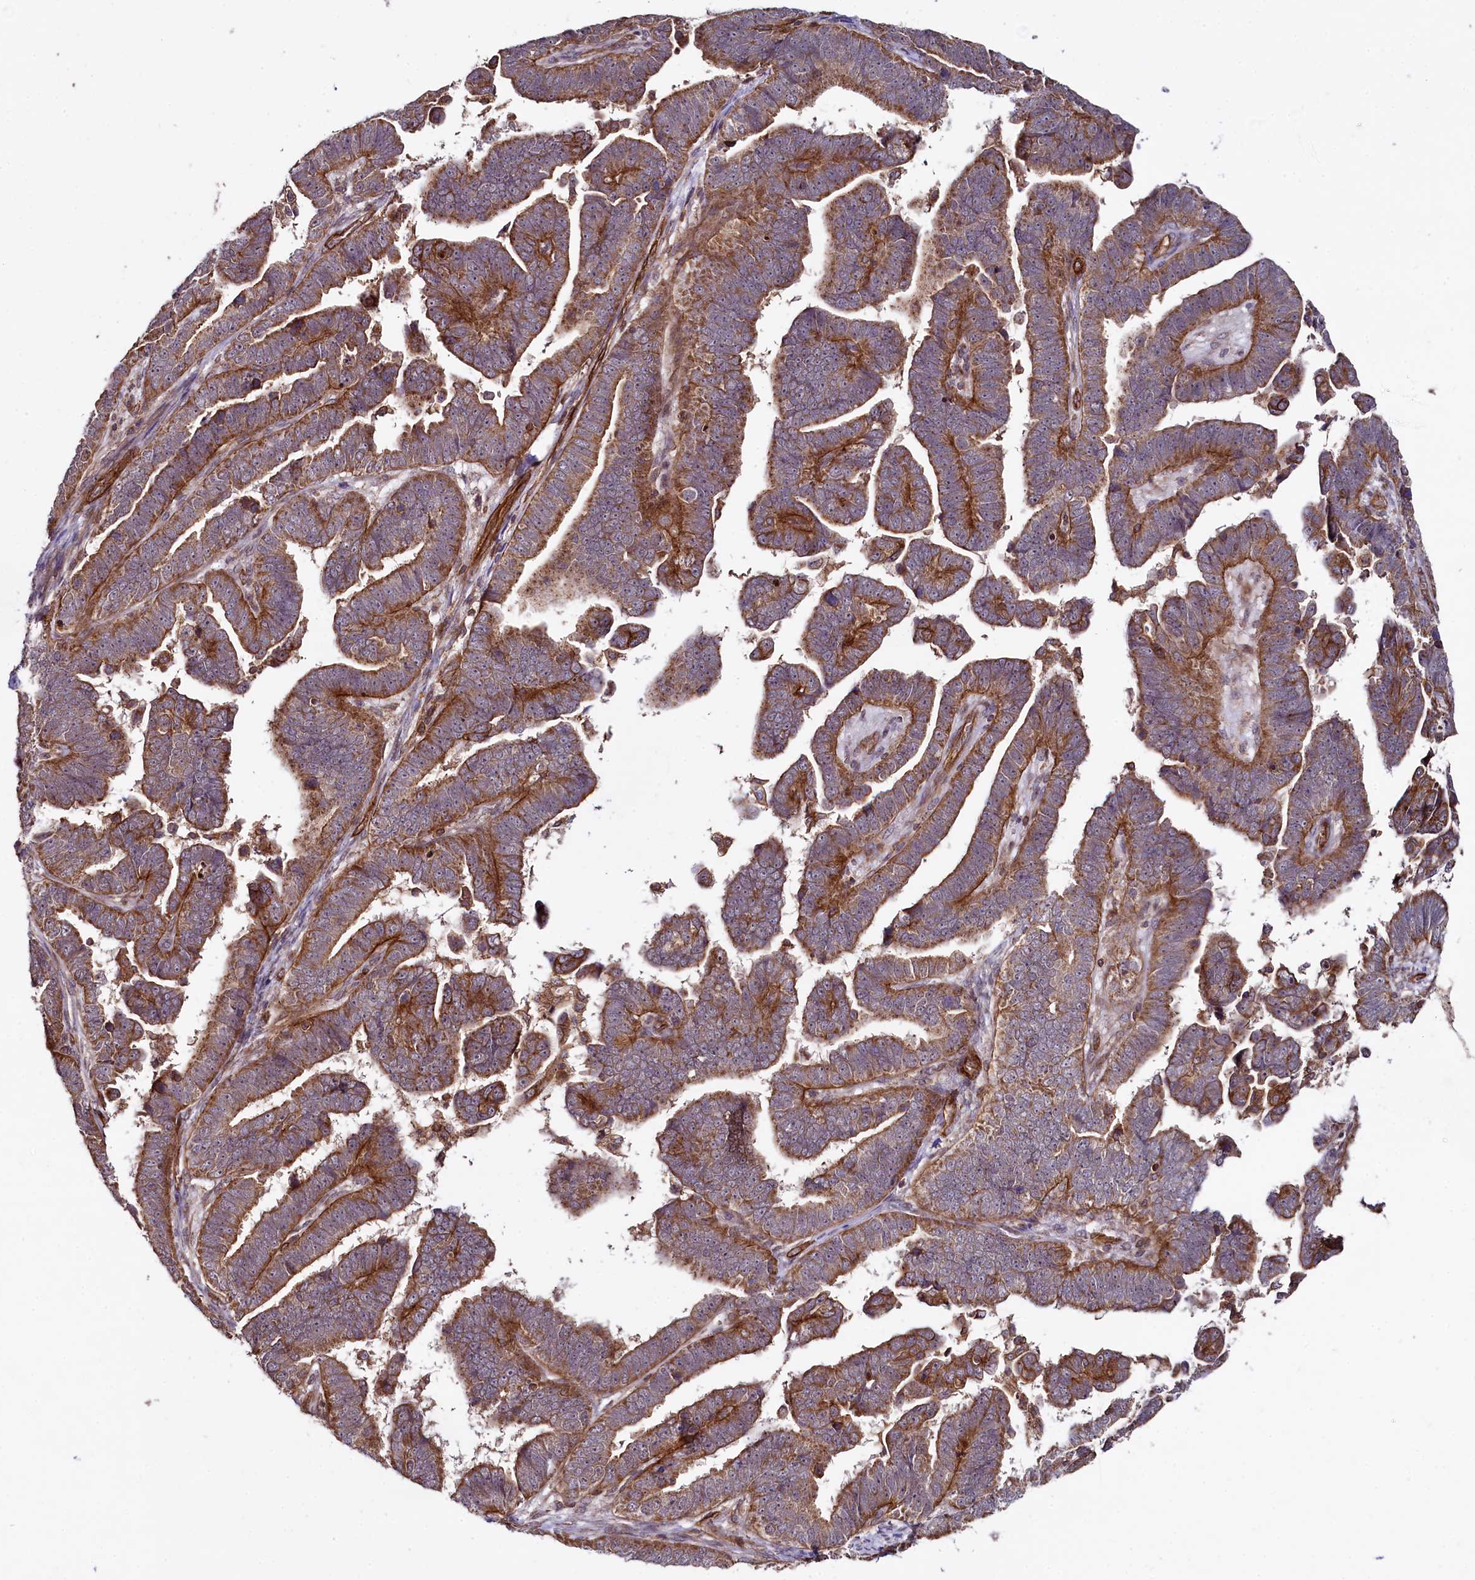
{"staining": {"intensity": "moderate", "quantity": ">75%", "location": "cytoplasmic/membranous"}, "tissue": "endometrial cancer", "cell_type": "Tumor cells", "image_type": "cancer", "snomed": [{"axis": "morphology", "description": "Adenocarcinoma, NOS"}, {"axis": "topography", "description": "Endometrium"}], "caption": "Endometrial cancer (adenocarcinoma) stained with immunohistochemistry (IHC) reveals moderate cytoplasmic/membranous staining in about >75% of tumor cells.", "gene": "SVIP", "patient": {"sex": "female", "age": 75}}